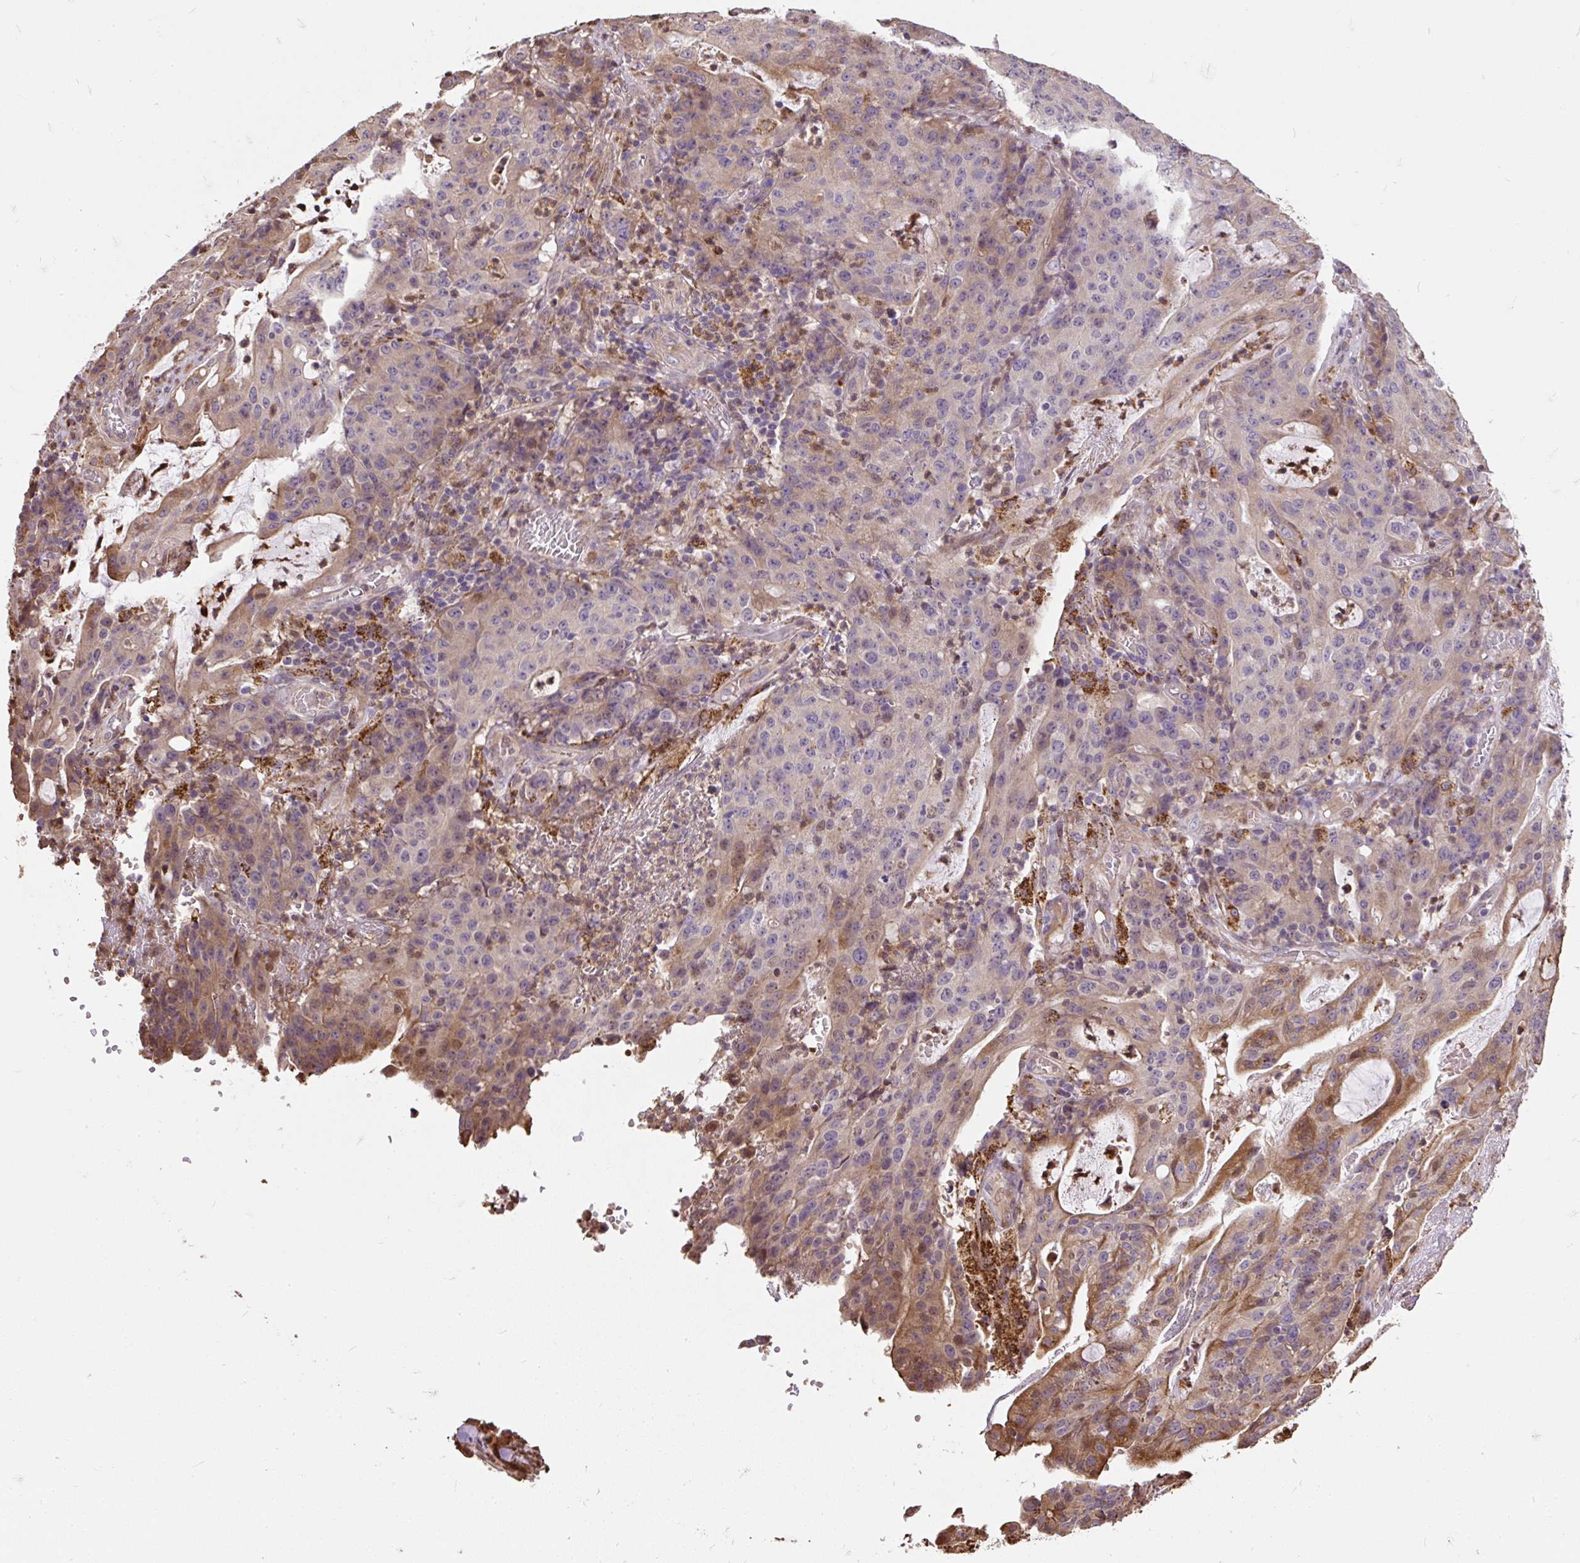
{"staining": {"intensity": "moderate", "quantity": "<25%", "location": "cytoplasmic/membranous"}, "tissue": "colorectal cancer", "cell_type": "Tumor cells", "image_type": "cancer", "snomed": [{"axis": "morphology", "description": "Adenocarcinoma, NOS"}, {"axis": "topography", "description": "Colon"}], "caption": "Brown immunohistochemical staining in adenocarcinoma (colorectal) shows moderate cytoplasmic/membranous staining in approximately <25% of tumor cells. (DAB (3,3'-diaminobenzidine) IHC with brightfield microscopy, high magnification).", "gene": "PUS7L", "patient": {"sex": "male", "age": 83}}